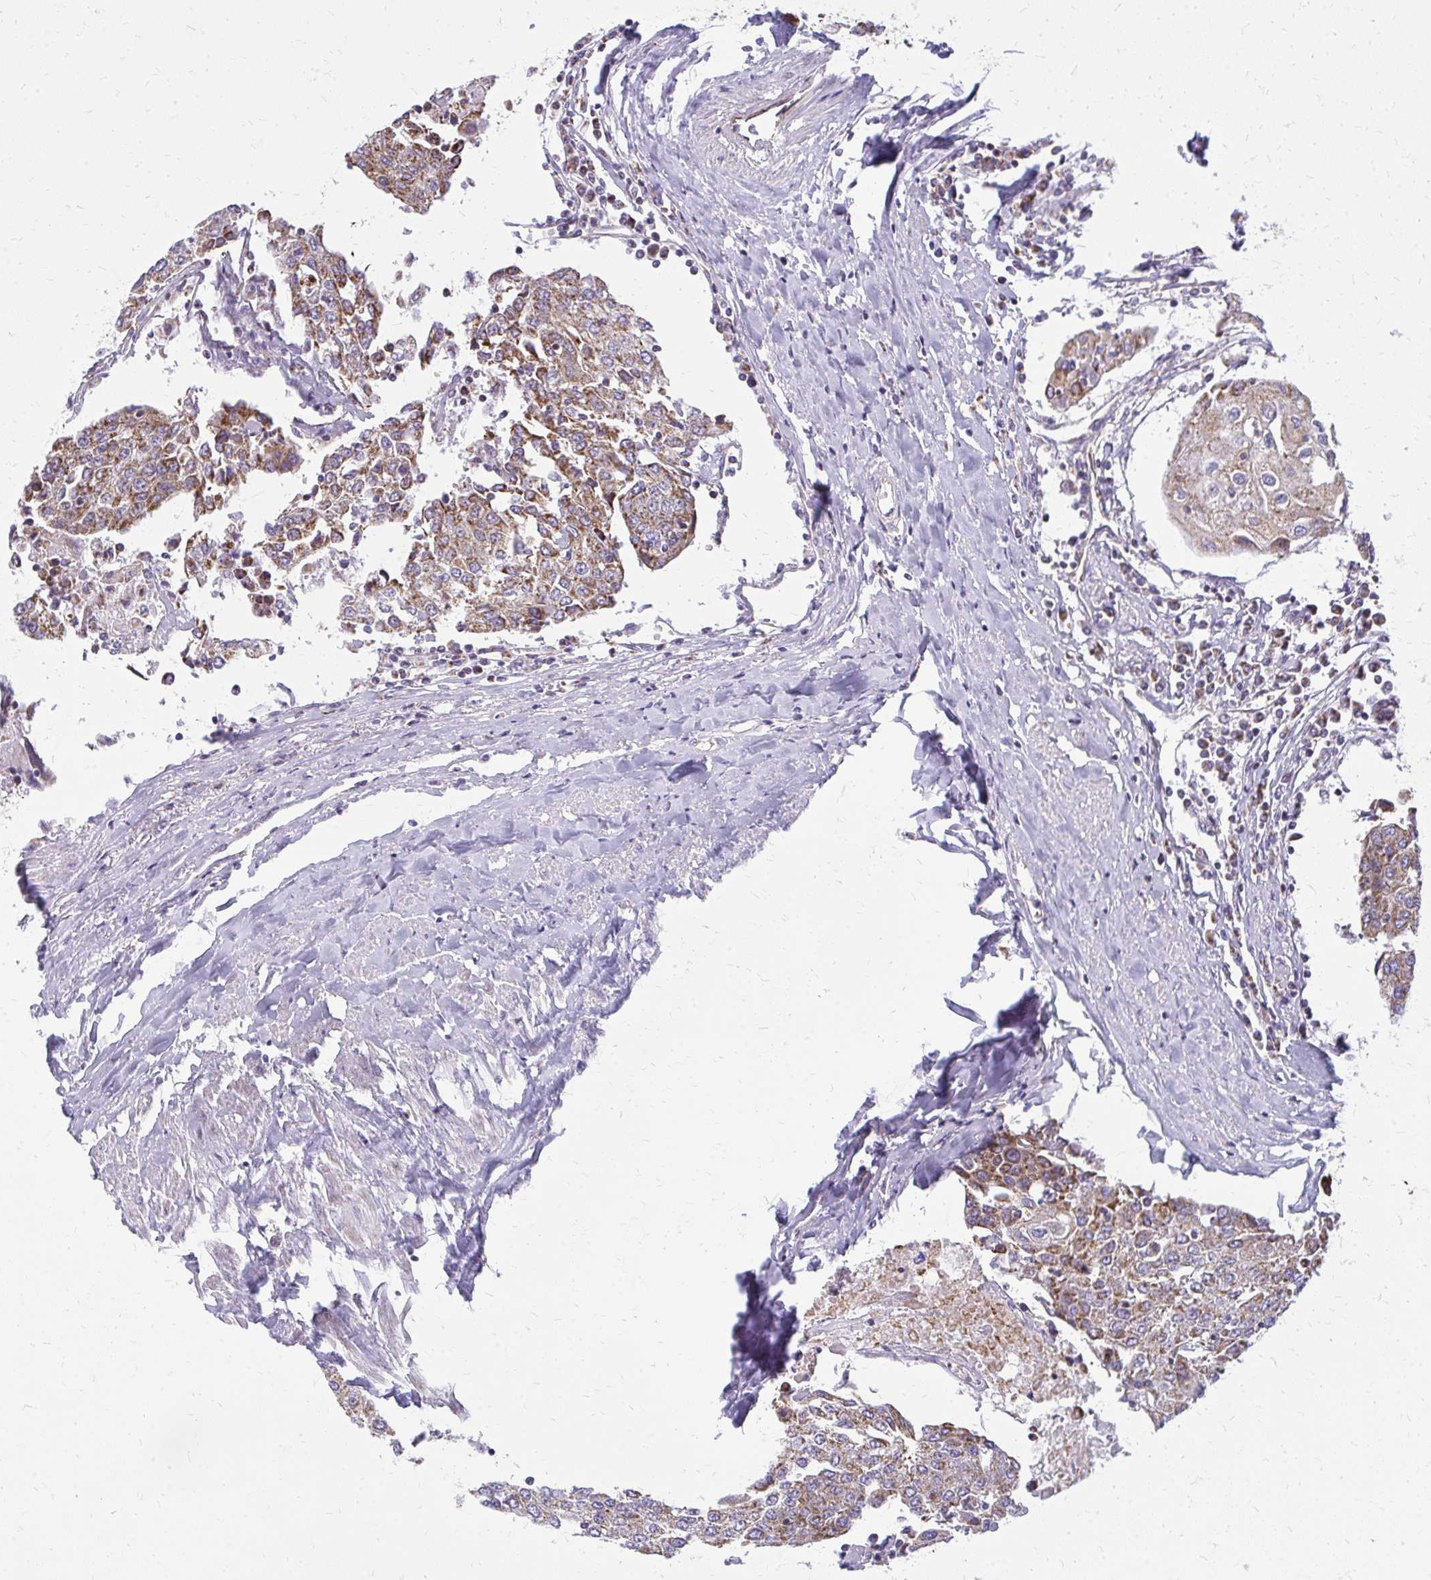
{"staining": {"intensity": "moderate", "quantity": ">75%", "location": "cytoplasmic/membranous"}, "tissue": "urothelial cancer", "cell_type": "Tumor cells", "image_type": "cancer", "snomed": [{"axis": "morphology", "description": "Urothelial carcinoma, High grade"}, {"axis": "topography", "description": "Urinary bladder"}], "caption": "Urothelial cancer tissue displays moderate cytoplasmic/membranous staining in about >75% of tumor cells", "gene": "IFIT1", "patient": {"sex": "female", "age": 85}}